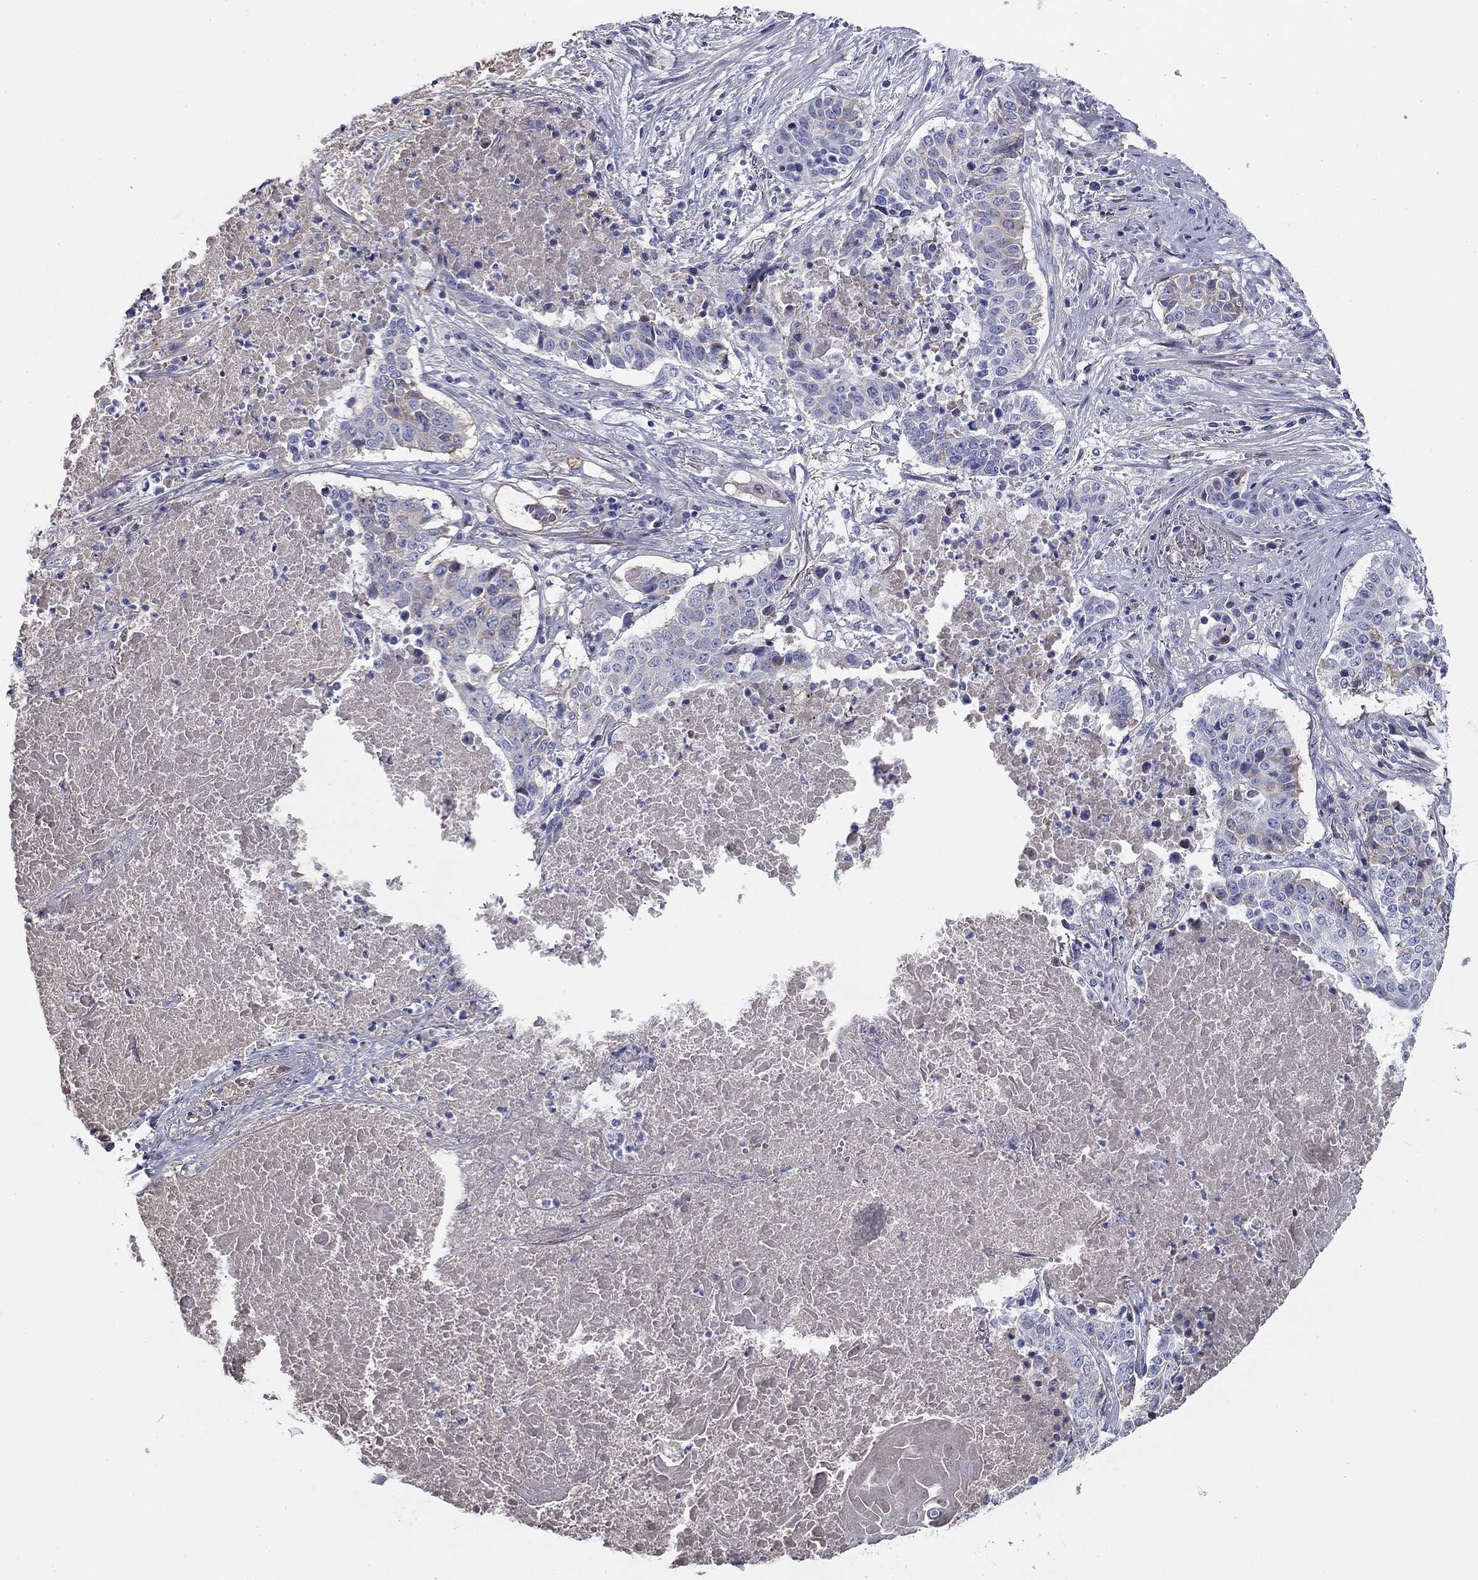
{"staining": {"intensity": "negative", "quantity": "none", "location": "none"}, "tissue": "lung cancer", "cell_type": "Tumor cells", "image_type": "cancer", "snomed": [{"axis": "morphology", "description": "Squamous cell carcinoma, NOS"}, {"axis": "topography", "description": "Lung"}], "caption": "The immunohistochemistry (IHC) micrograph has no significant positivity in tumor cells of lung cancer (squamous cell carcinoma) tissue.", "gene": "CPLX4", "patient": {"sex": "male", "age": 64}}